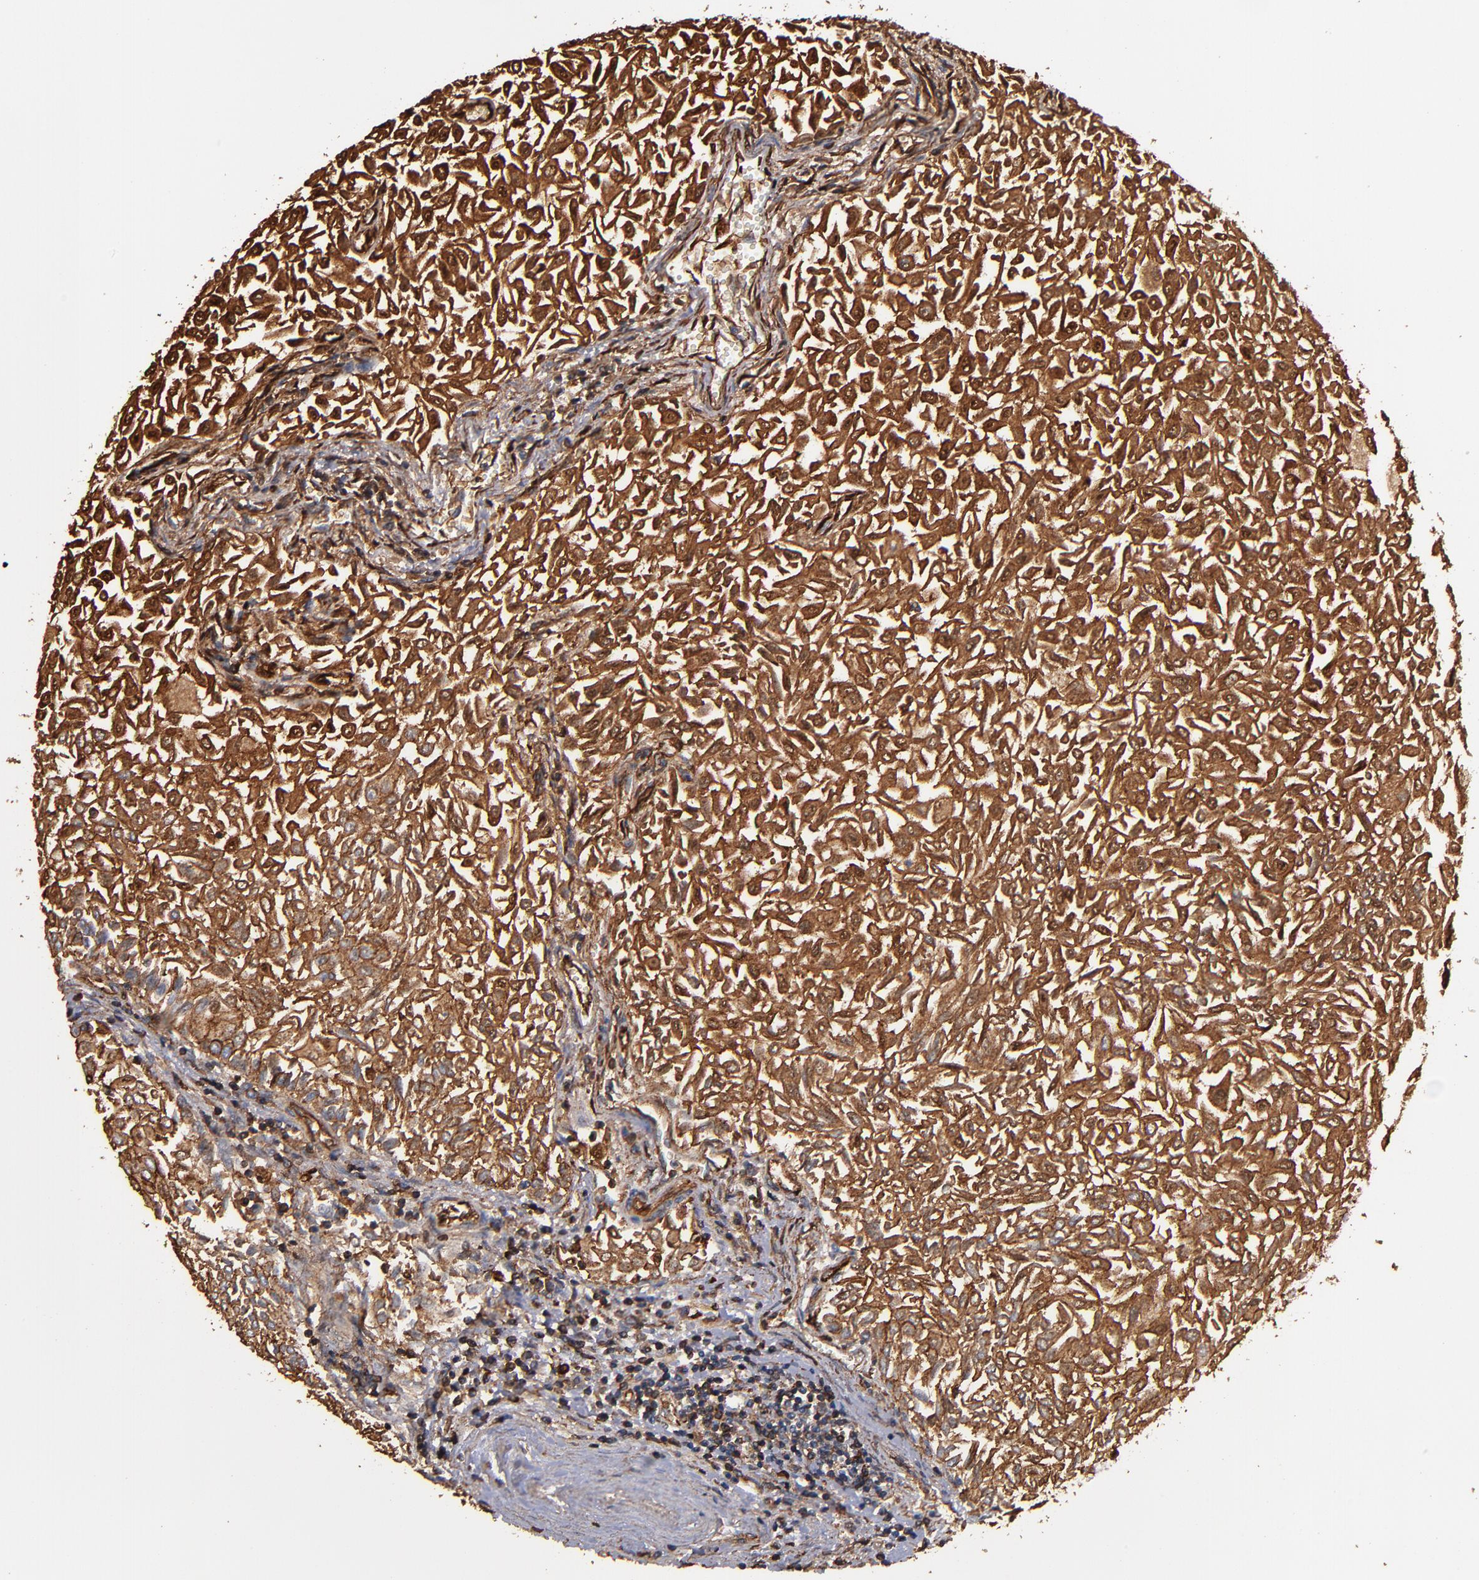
{"staining": {"intensity": "moderate", "quantity": ">75%", "location": "cytoplasmic/membranous"}, "tissue": "urothelial cancer", "cell_type": "Tumor cells", "image_type": "cancer", "snomed": [{"axis": "morphology", "description": "Urothelial carcinoma, Low grade"}, {"axis": "topography", "description": "Urinary bladder"}], "caption": "Approximately >75% of tumor cells in human urothelial carcinoma (low-grade) show moderate cytoplasmic/membranous protein staining as visualized by brown immunohistochemical staining.", "gene": "ACTN4", "patient": {"sex": "male", "age": 64}}